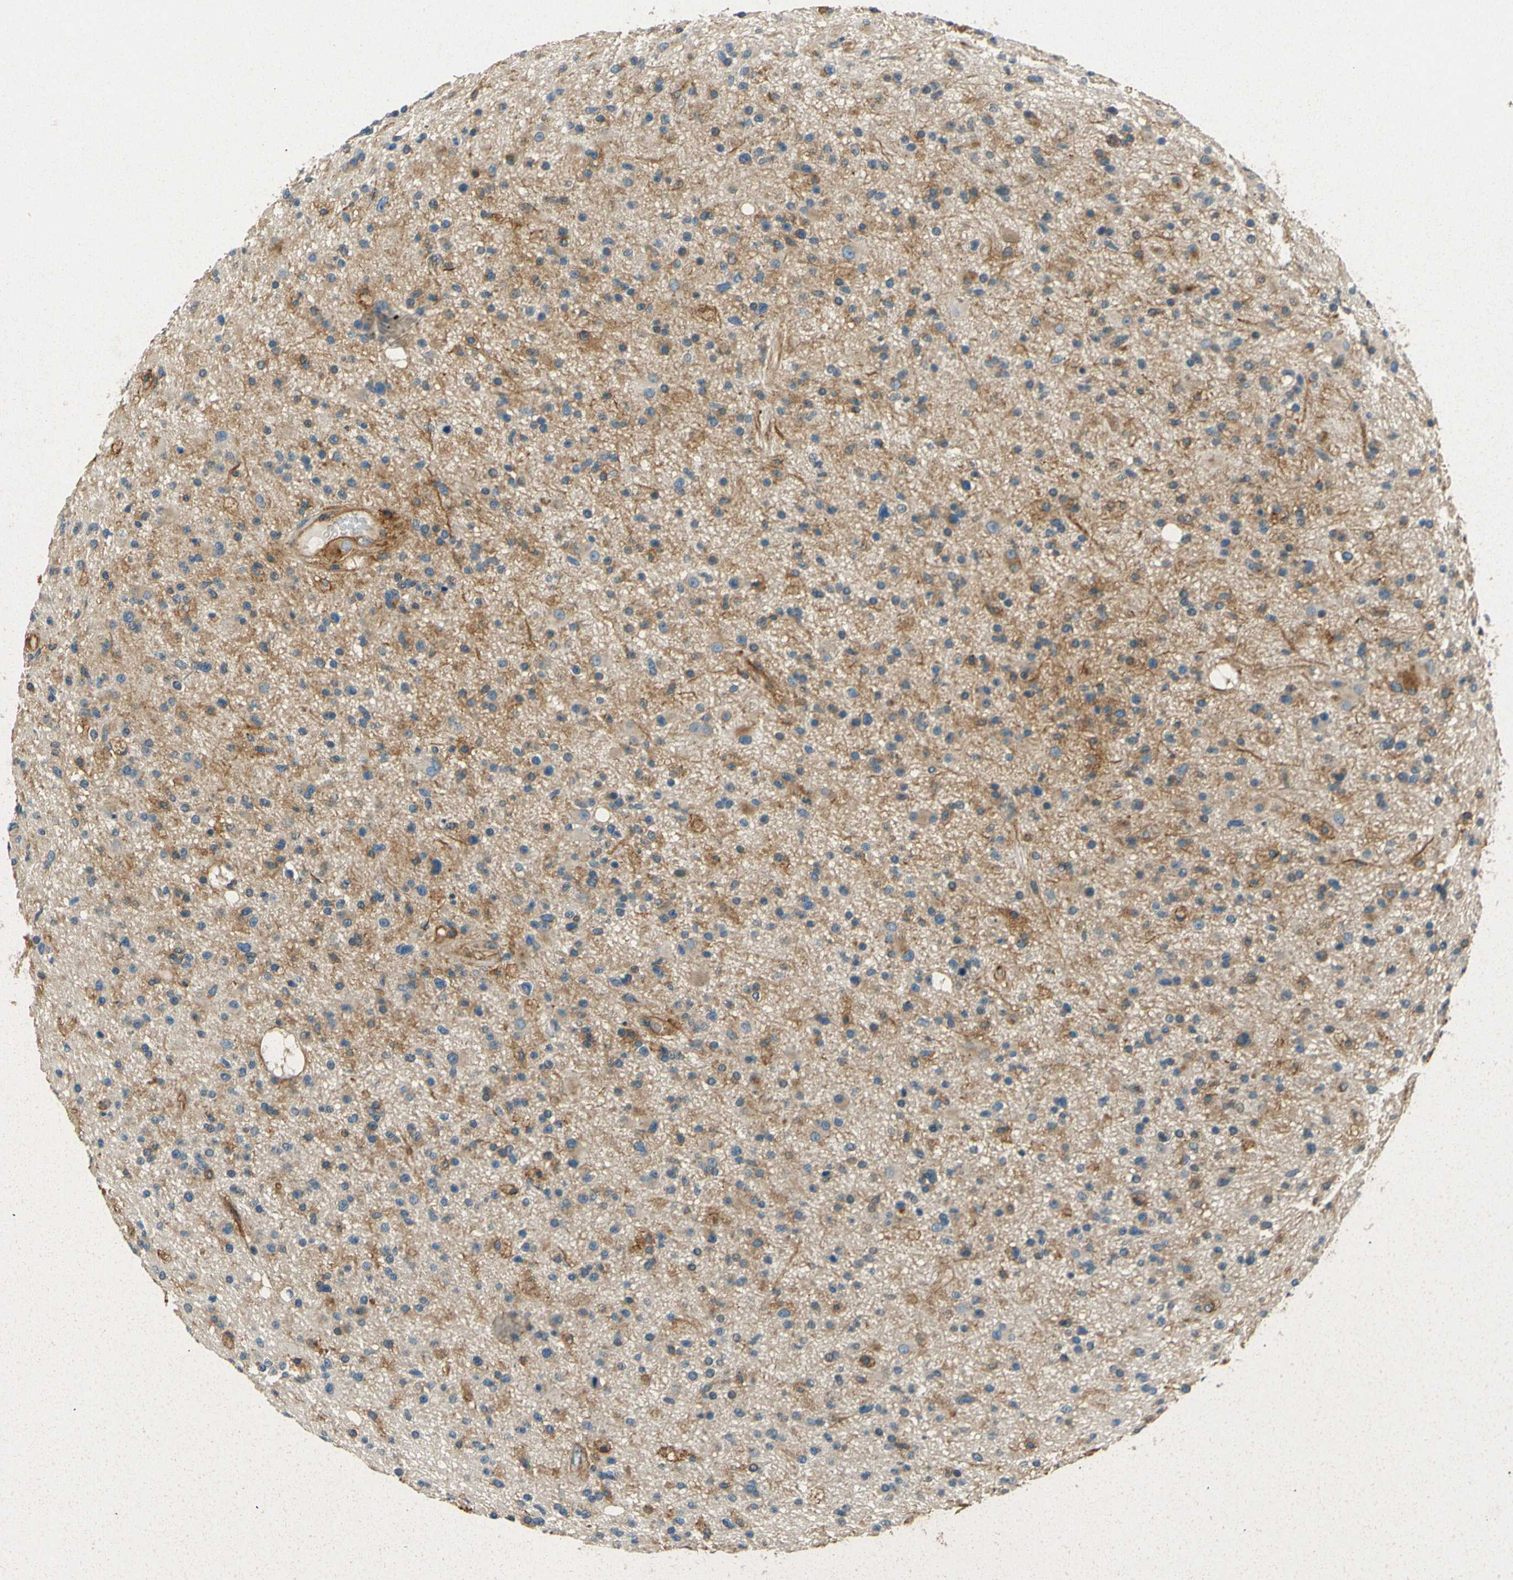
{"staining": {"intensity": "moderate", "quantity": "<25%", "location": "cytoplasmic/membranous"}, "tissue": "glioma", "cell_type": "Tumor cells", "image_type": "cancer", "snomed": [{"axis": "morphology", "description": "Glioma, malignant, High grade"}, {"axis": "topography", "description": "Brain"}], "caption": "IHC image of neoplastic tissue: malignant high-grade glioma stained using immunohistochemistry displays low levels of moderate protein expression localized specifically in the cytoplasmic/membranous of tumor cells, appearing as a cytoplasmic/membranous brown color.", "gene": "ENTPD1", "patient": {"sex": "male", "age": 33}}